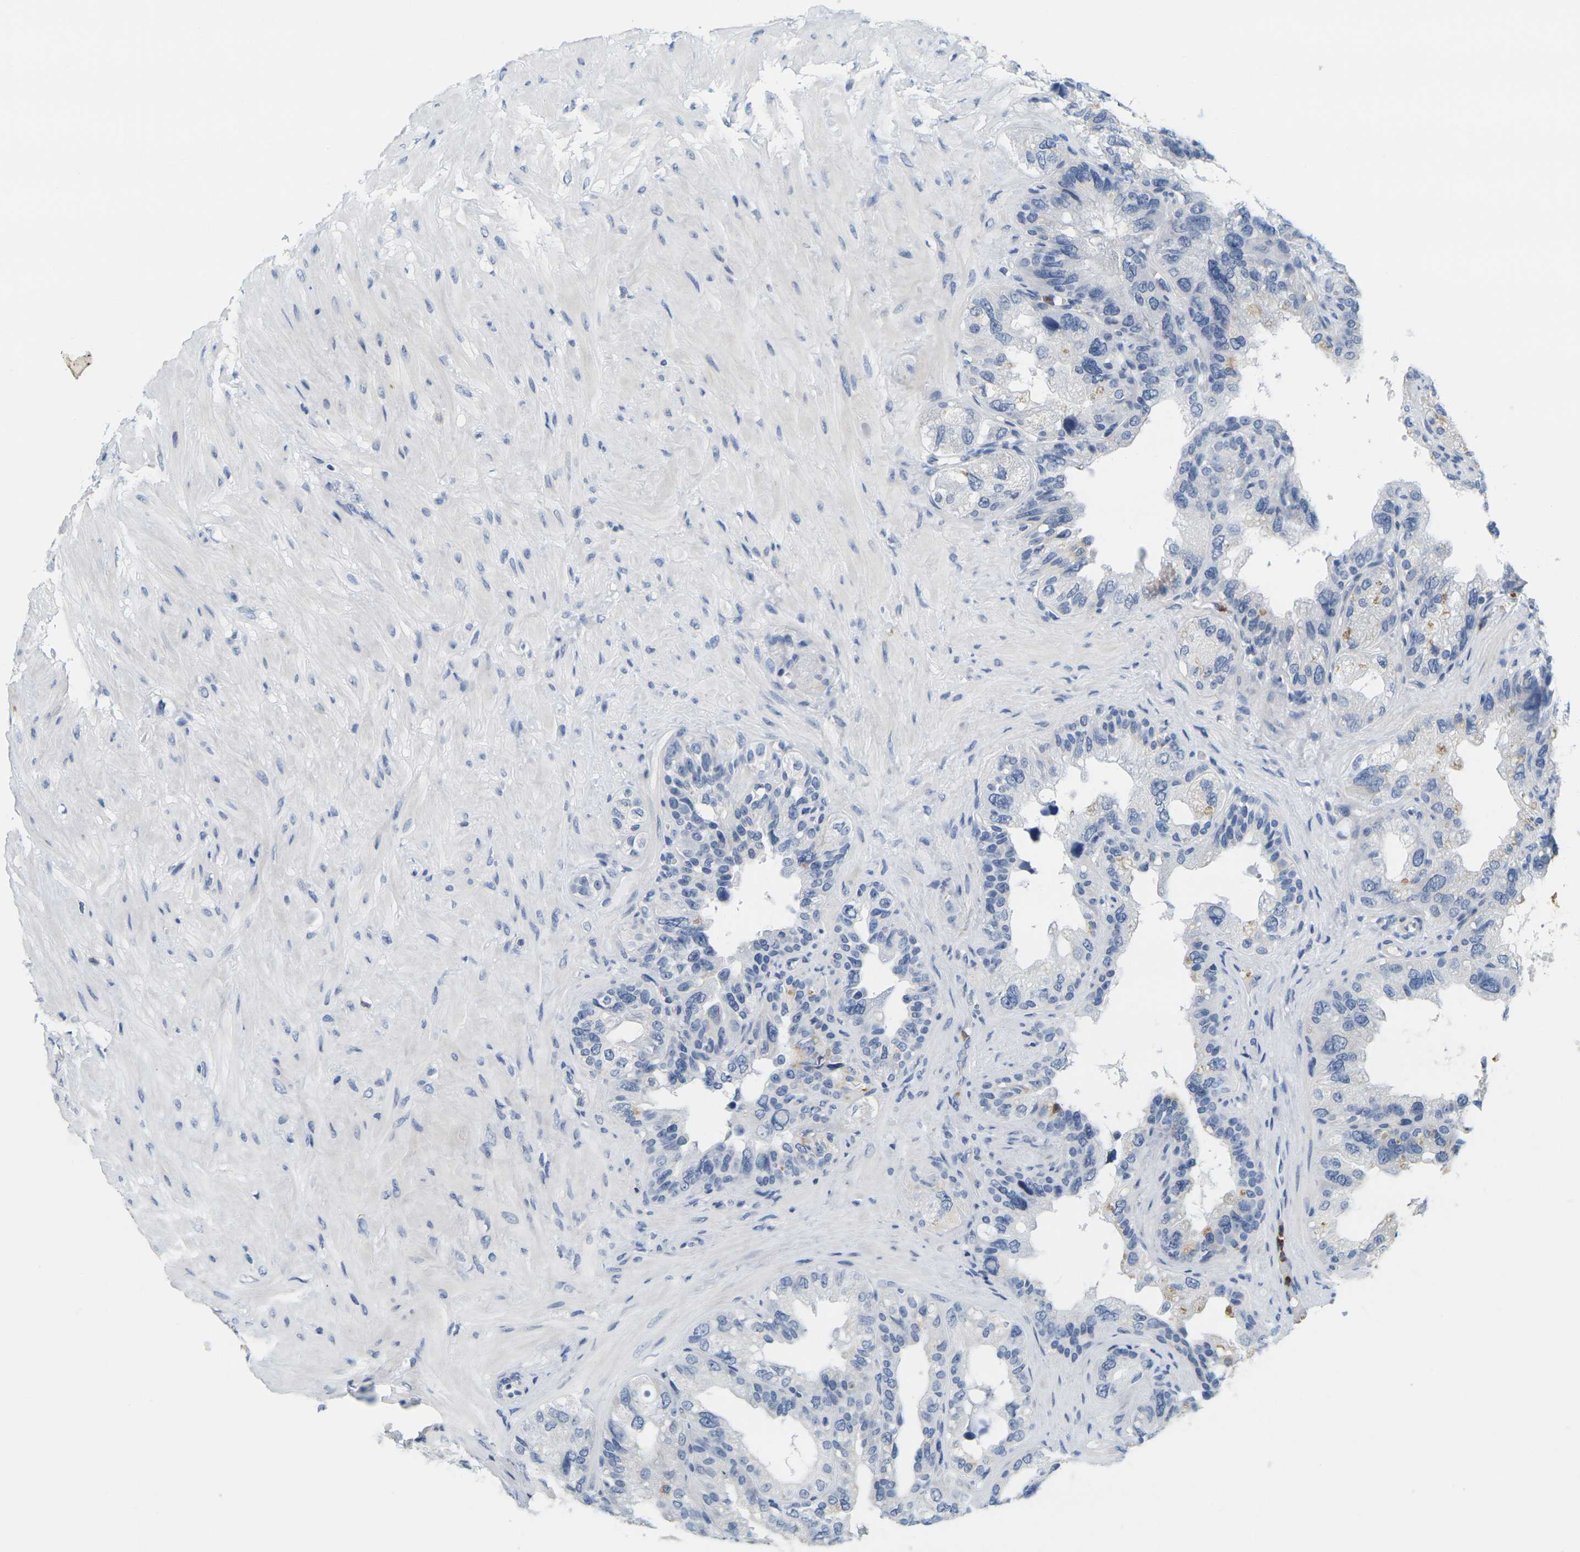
{"staining": {"intensity": "weak", "quantity": "<25%", "location": "cytoplasmic/membranous"}, "tissue": "seminal vesicle", "cell_type": "Glandular cells", "image_type": "normal", "snomed": [{"axis": "morphology", "description": "Normal tissue, NOS"}, {"axis": "topography", "description": "Seminal veicle"}], "caption": "A photomicrograph of human seminal vesicle is negative for staining in glandular cells. (DAB immunohistochemistry with hematoxylin counter stain).", "gene": "KLK5", "patient": {"sex": "male", "age": 68}}